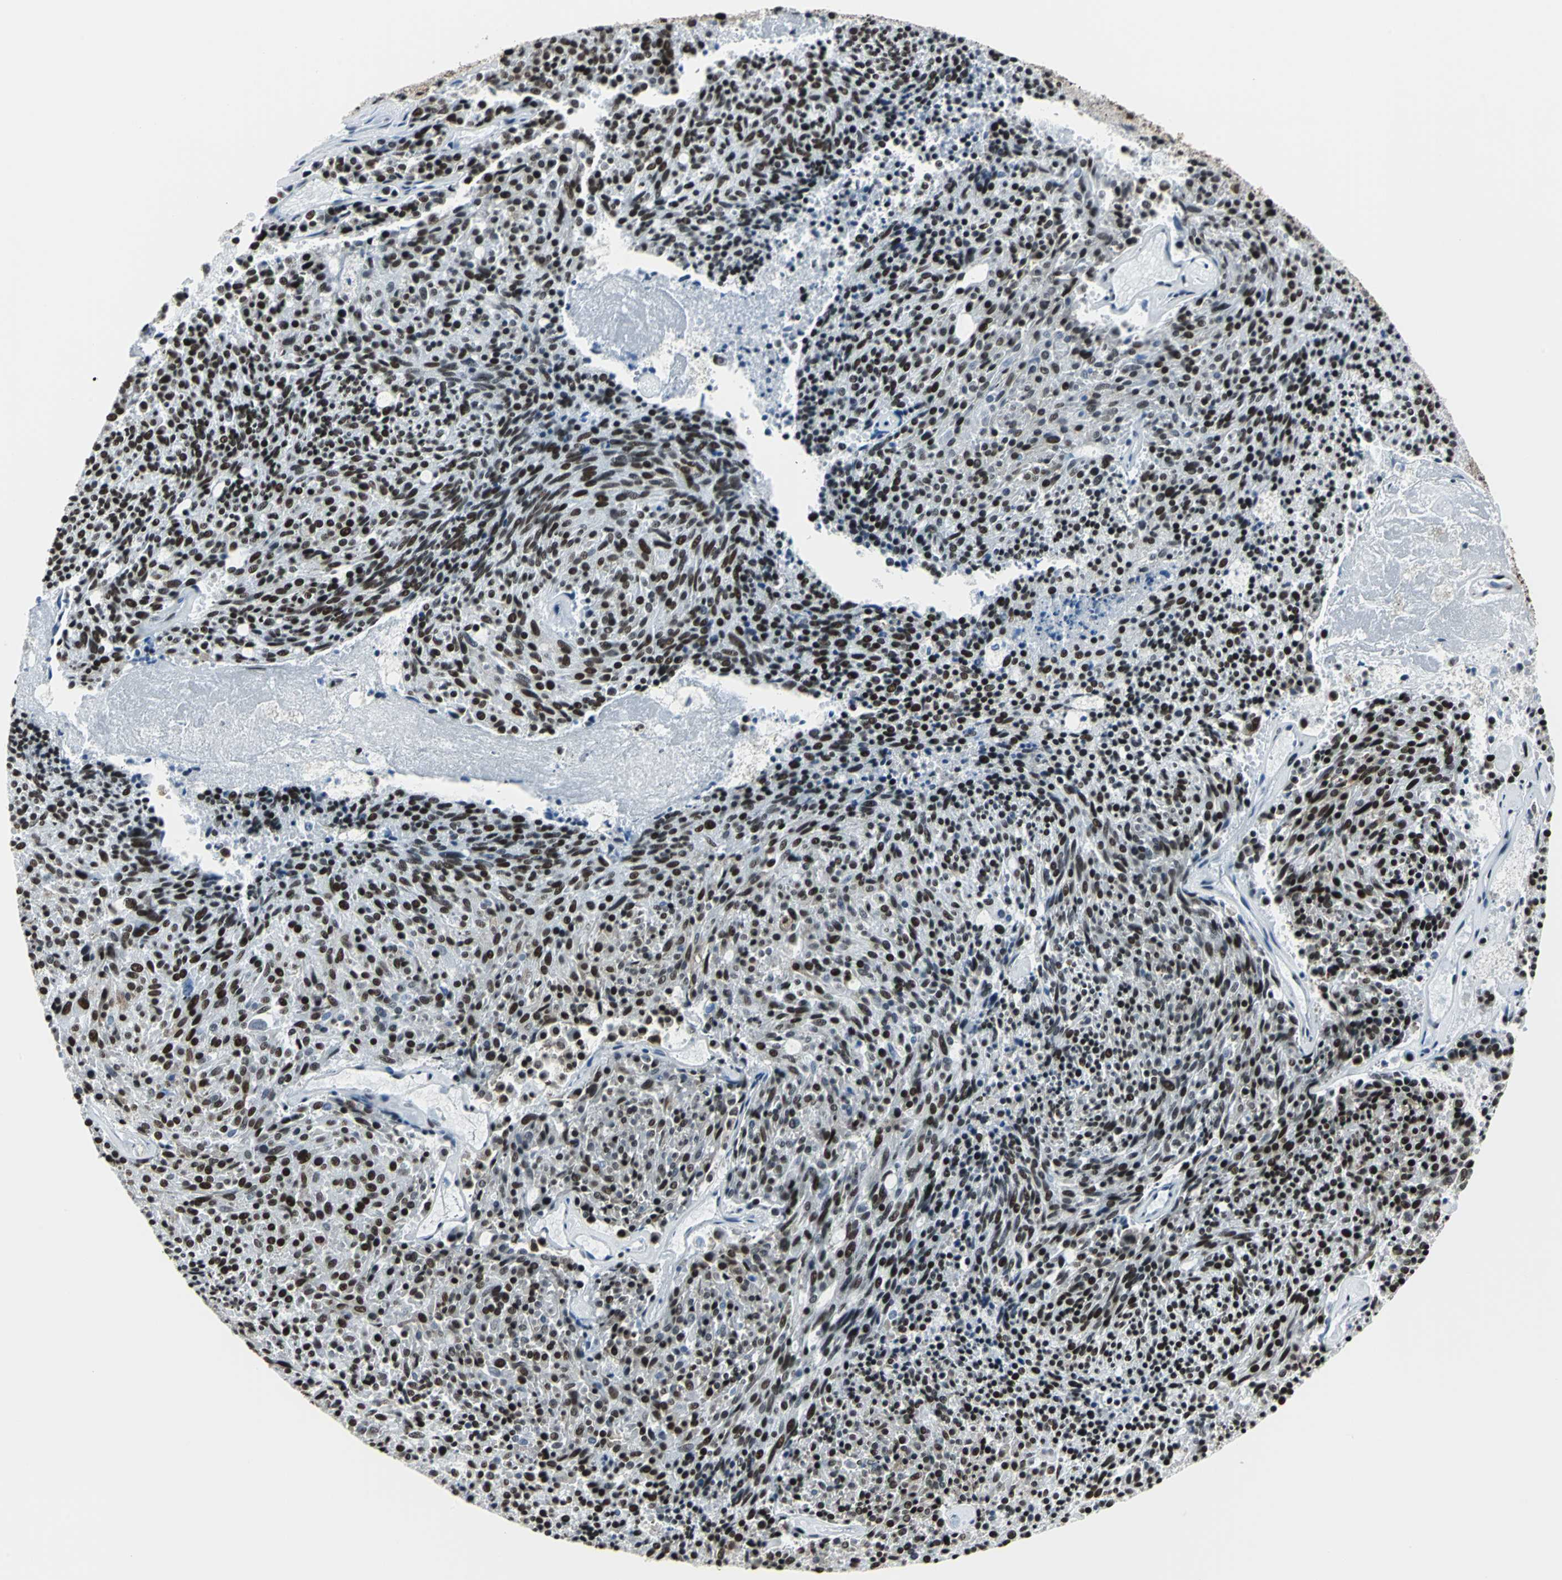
{"staining": {"intensity": "strong", "quantity": ">75%", "location": "nuclear"}, "tissue": "carcinoid", "cell_type": "Tumor cells", "image_type": "cancer", "snomed": [{"axis": "morphology", "description": "Carcinoid, malignant, NOS"}, {"axis": "topography", "description": "Pancreas"}], "caption": "Approximately >75% of tumor cells in carcinoid show strong nuclear protein expression as visualized by brown immunohistochemical staining.", "gene": "HDAC2", "patient": {"sex": "female", "age": 54}}